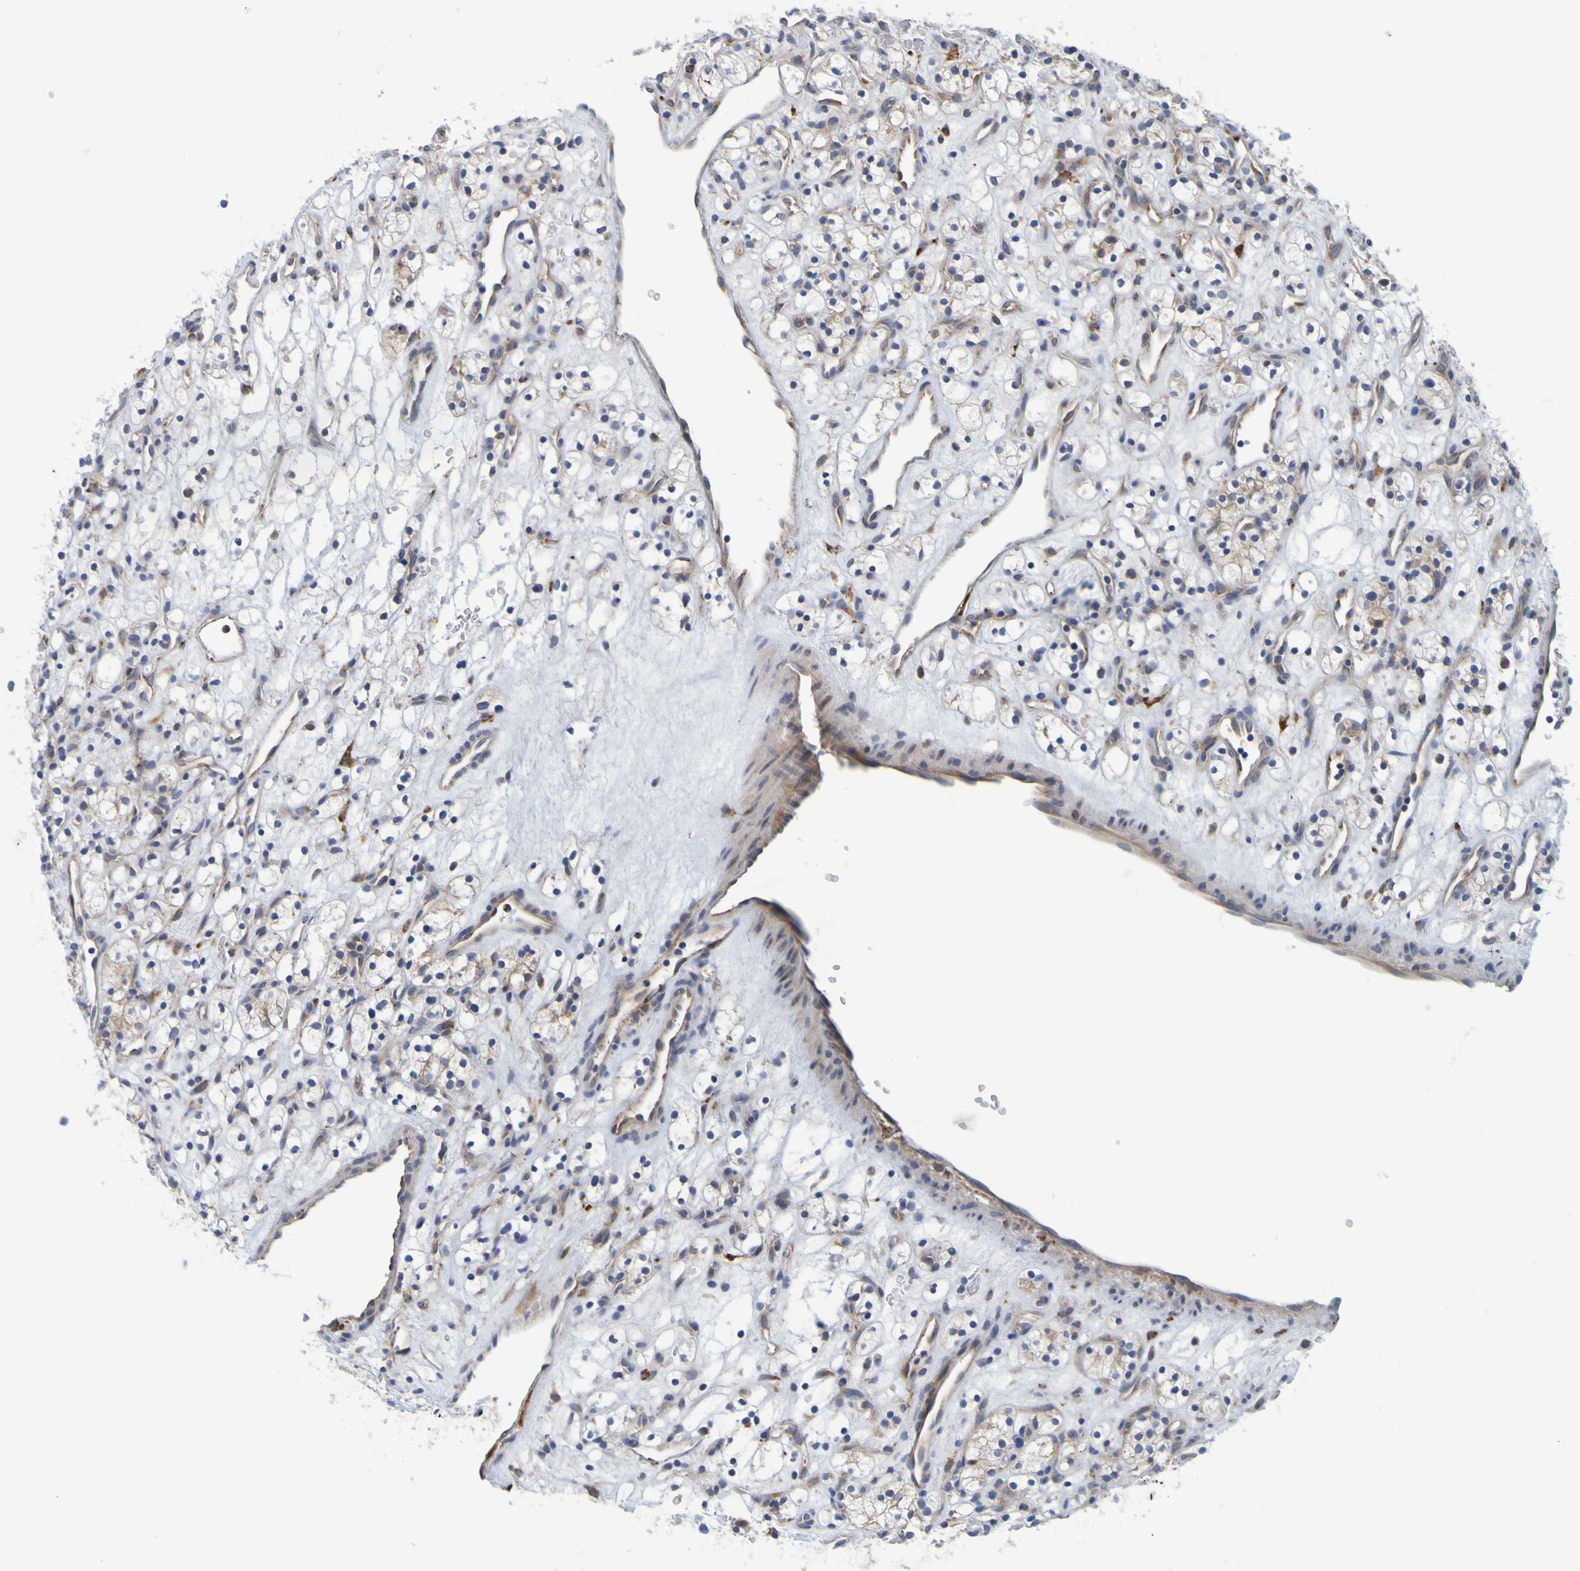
{"staining": {"intensity": "weak", "quantity": ">75%", "location": "cytoplasmic/membranous"}, "tissue": "renal cancer", "cell_type": "Tumor cells", "image_type": "cancer", "snomed": [{"axis": "morphology", "description": "Adenocarcinoma, NOS"}, {"axis": "topography", "description": "Kidney"}], "caption": "There is low levels of weak cytoplasmic/membranous expression in tumor cells of renal cancer (adenocarcinoma), as demonstrated by immunohistochemical staining (brown color).", "gene": "SIL1", "patient": {"sex": "female", "age": 60}}